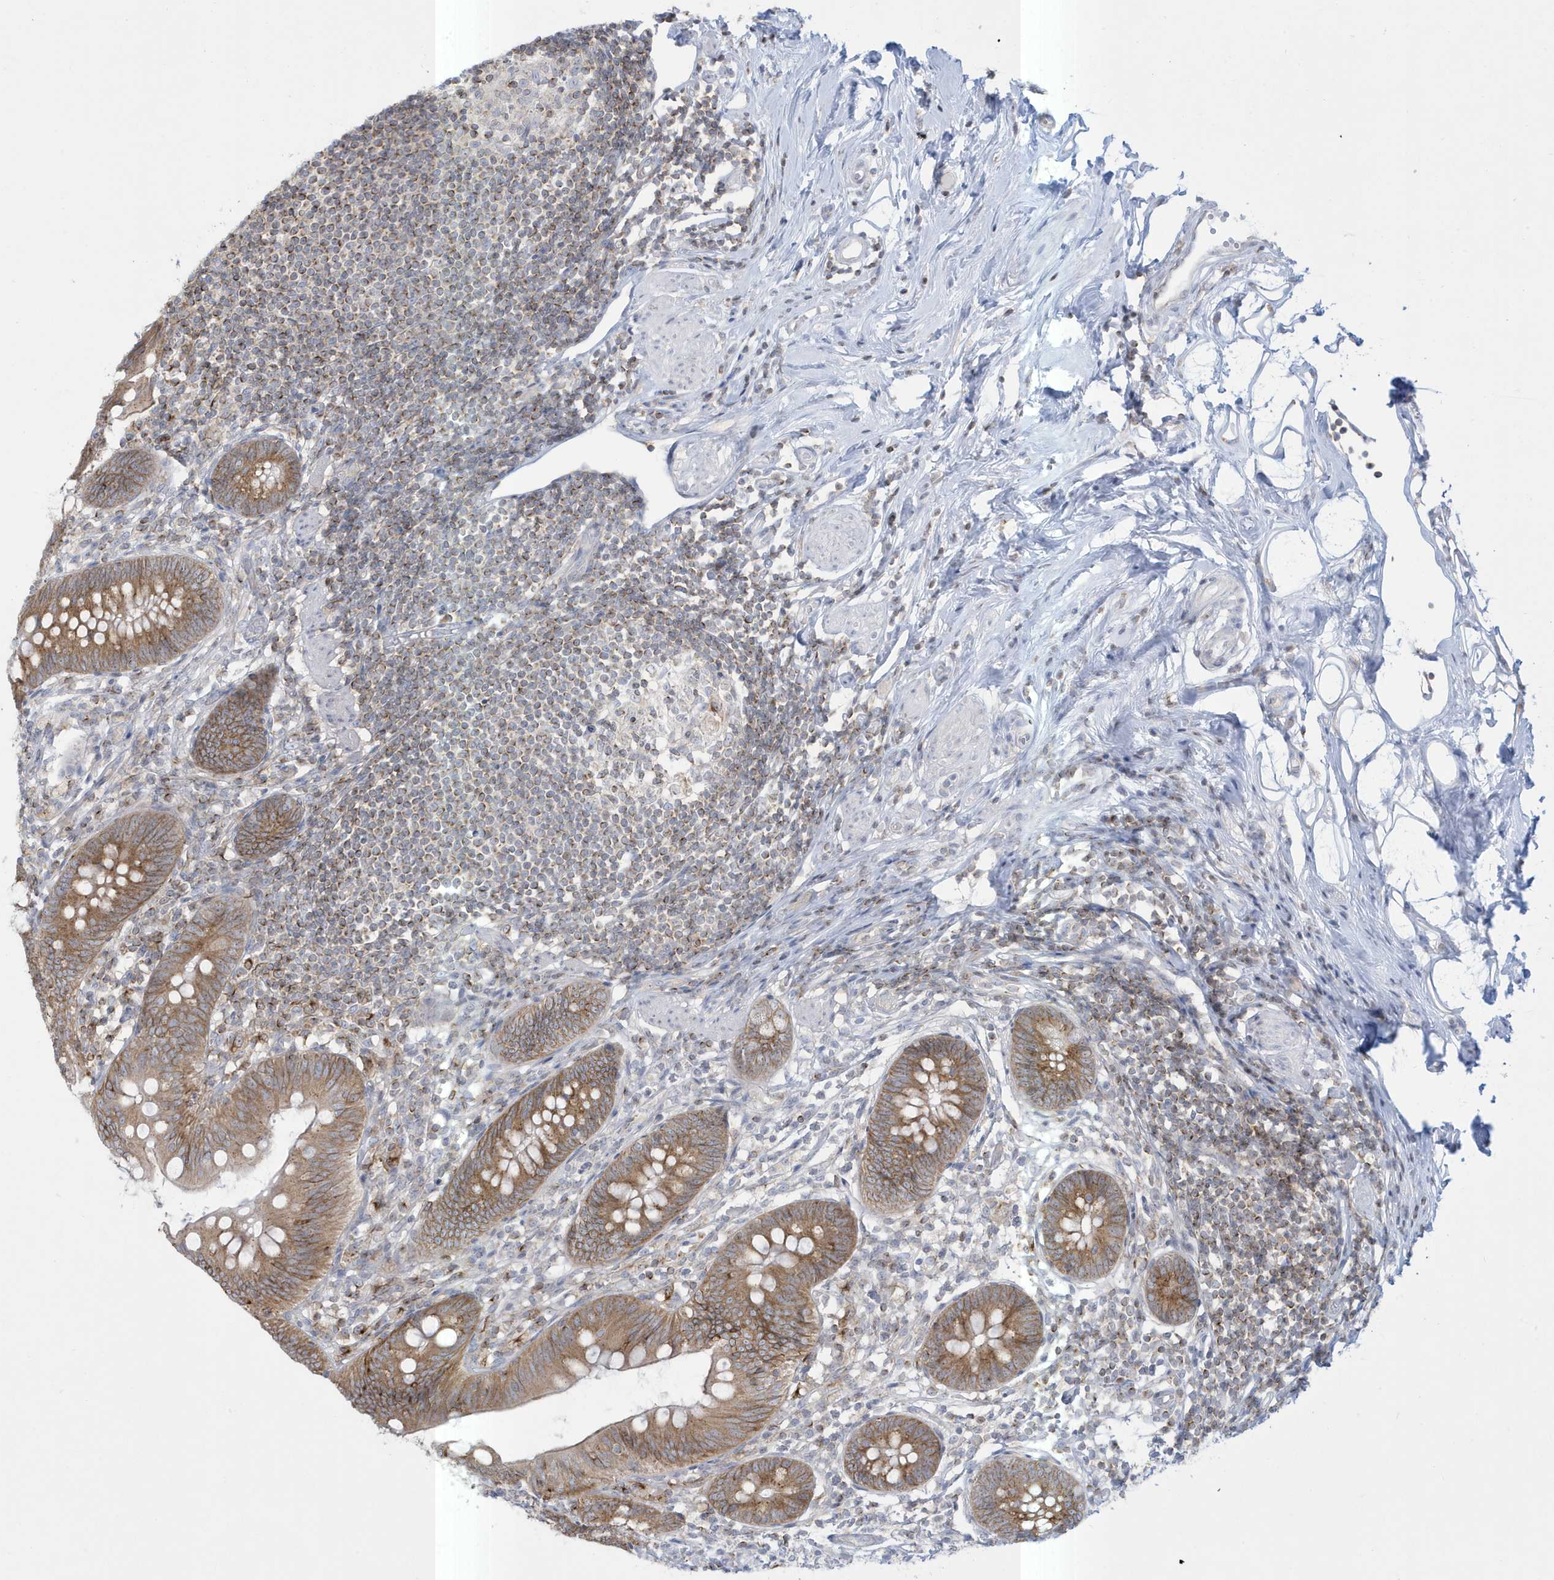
{"staining": {"intensity": "moderate", "quantity": ">75%", "location": "cytoplasmic/membranous"}, "tissue": "appendix", "cell_type": "Glandular cells", "image_type": "normal", "snomed": [{"axis": "morphology", "description": "Normal tissue, NOS"}, {"axis": "topography", "description": "Appendix"}], "caption": "A medium amount of moderate cytoplasmic/membranous positivity is appreciated in approximately >75% of glandular cells in unremarkable appendix. (Brightfield microscopy of DAB IHC at high magnification).", "gene": "SLAMF9", "patient": {"sex": "female", "age": 62}}